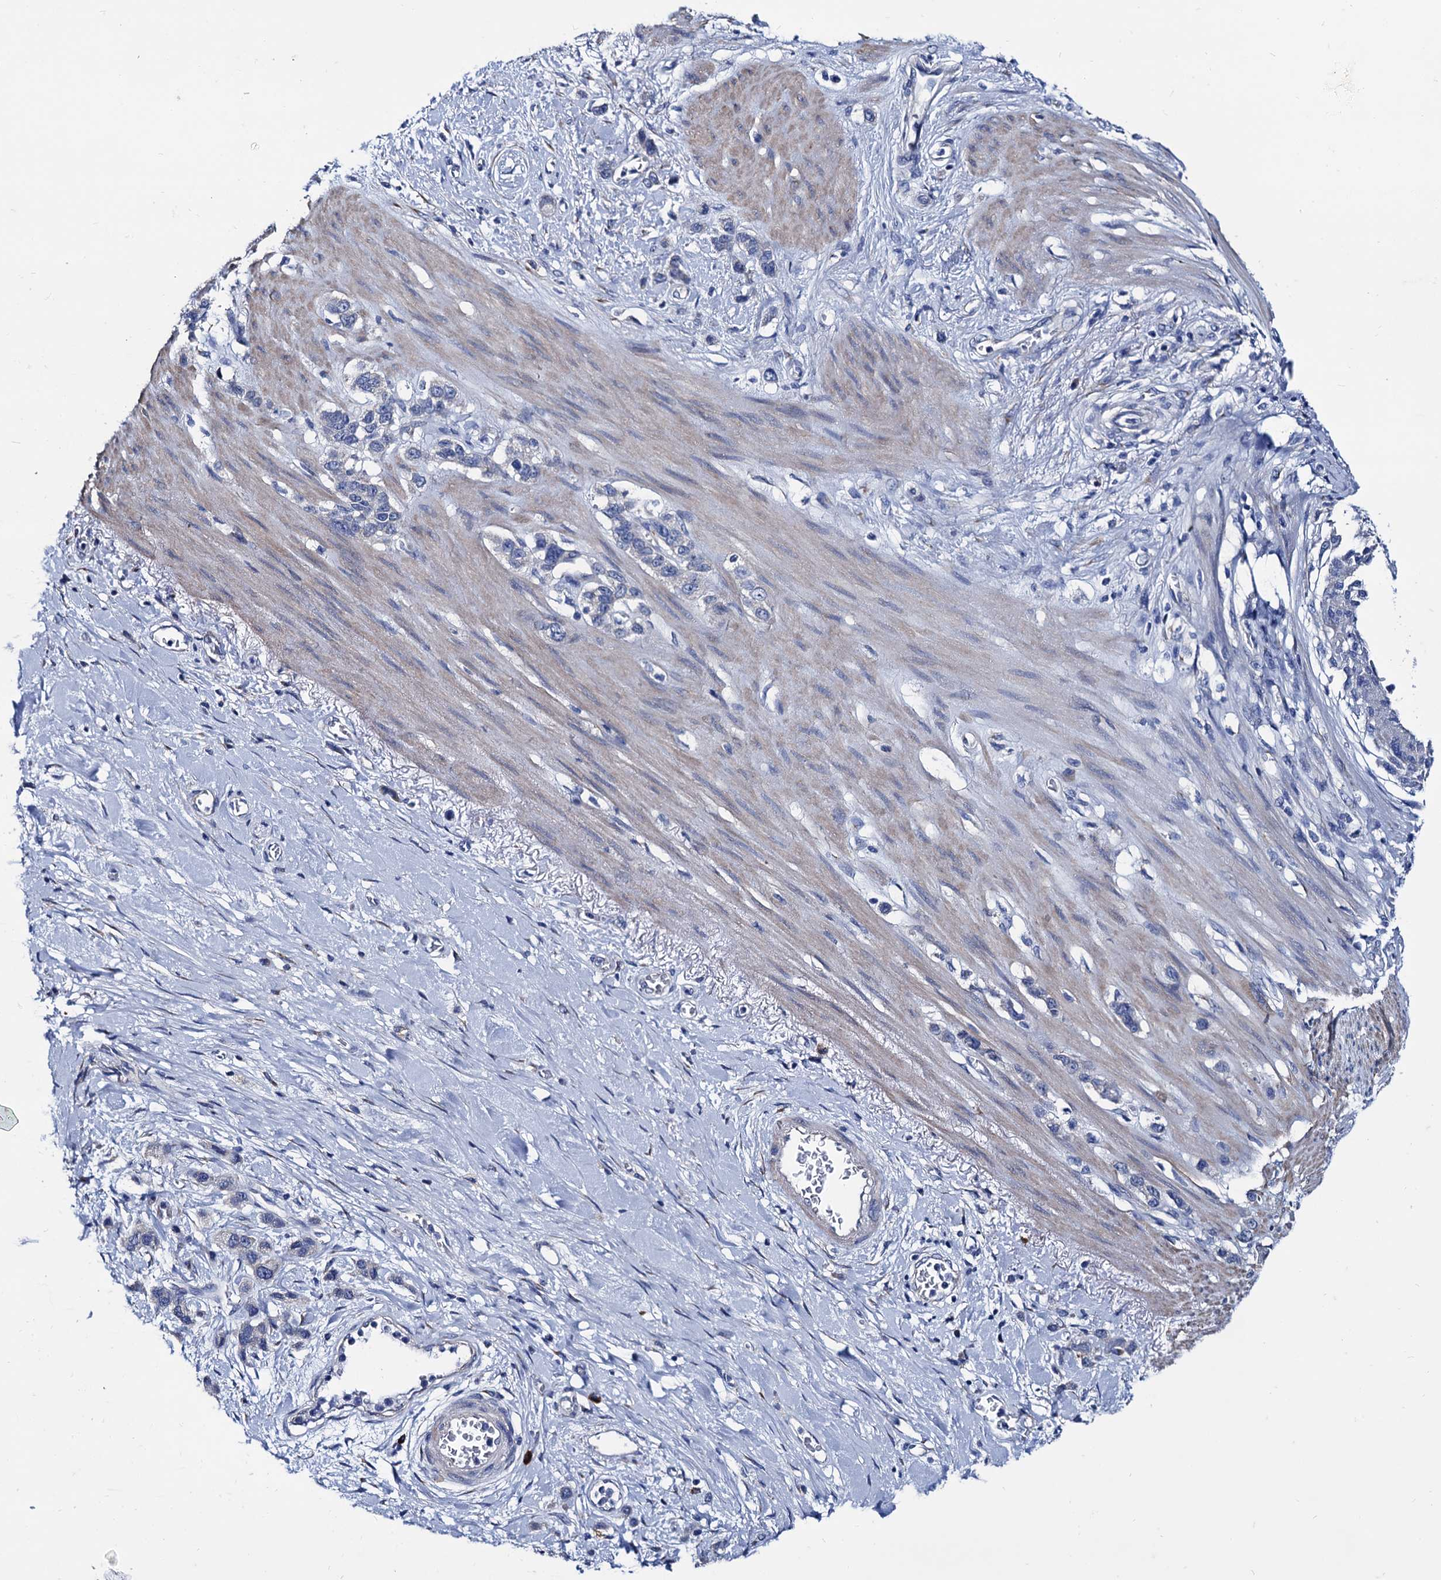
{"staining": {"intensity": "negative", "quantity": "none", "location": "none"}, "tissue": "stomach cancer", "cell_type": "Tumor cells", "image_type": "cancer", "snomed": [{"axis": "morphology", "description": "Adenocarcinoma, NOS"}, {"axis": "morphology", "description": "Adenocarcinoma, High grade"}, {"axis": "topography", "description": "Stomach, upper"}, {"axis": "topography", "description": "Stomach, lower"}], "caption": "IHC of human stomach high-grade adenocarcinoma demonstrates no staining in tumor cells. Brightfield microscopy of immunohistochemistry (IHC) stained with DAB (3,3'-diaminobenzidine) (brown) and hematoxylin (blue), captured at high magnification.", "gene": "FOXR2", "patient": {"sex": "female", "age": 65}}